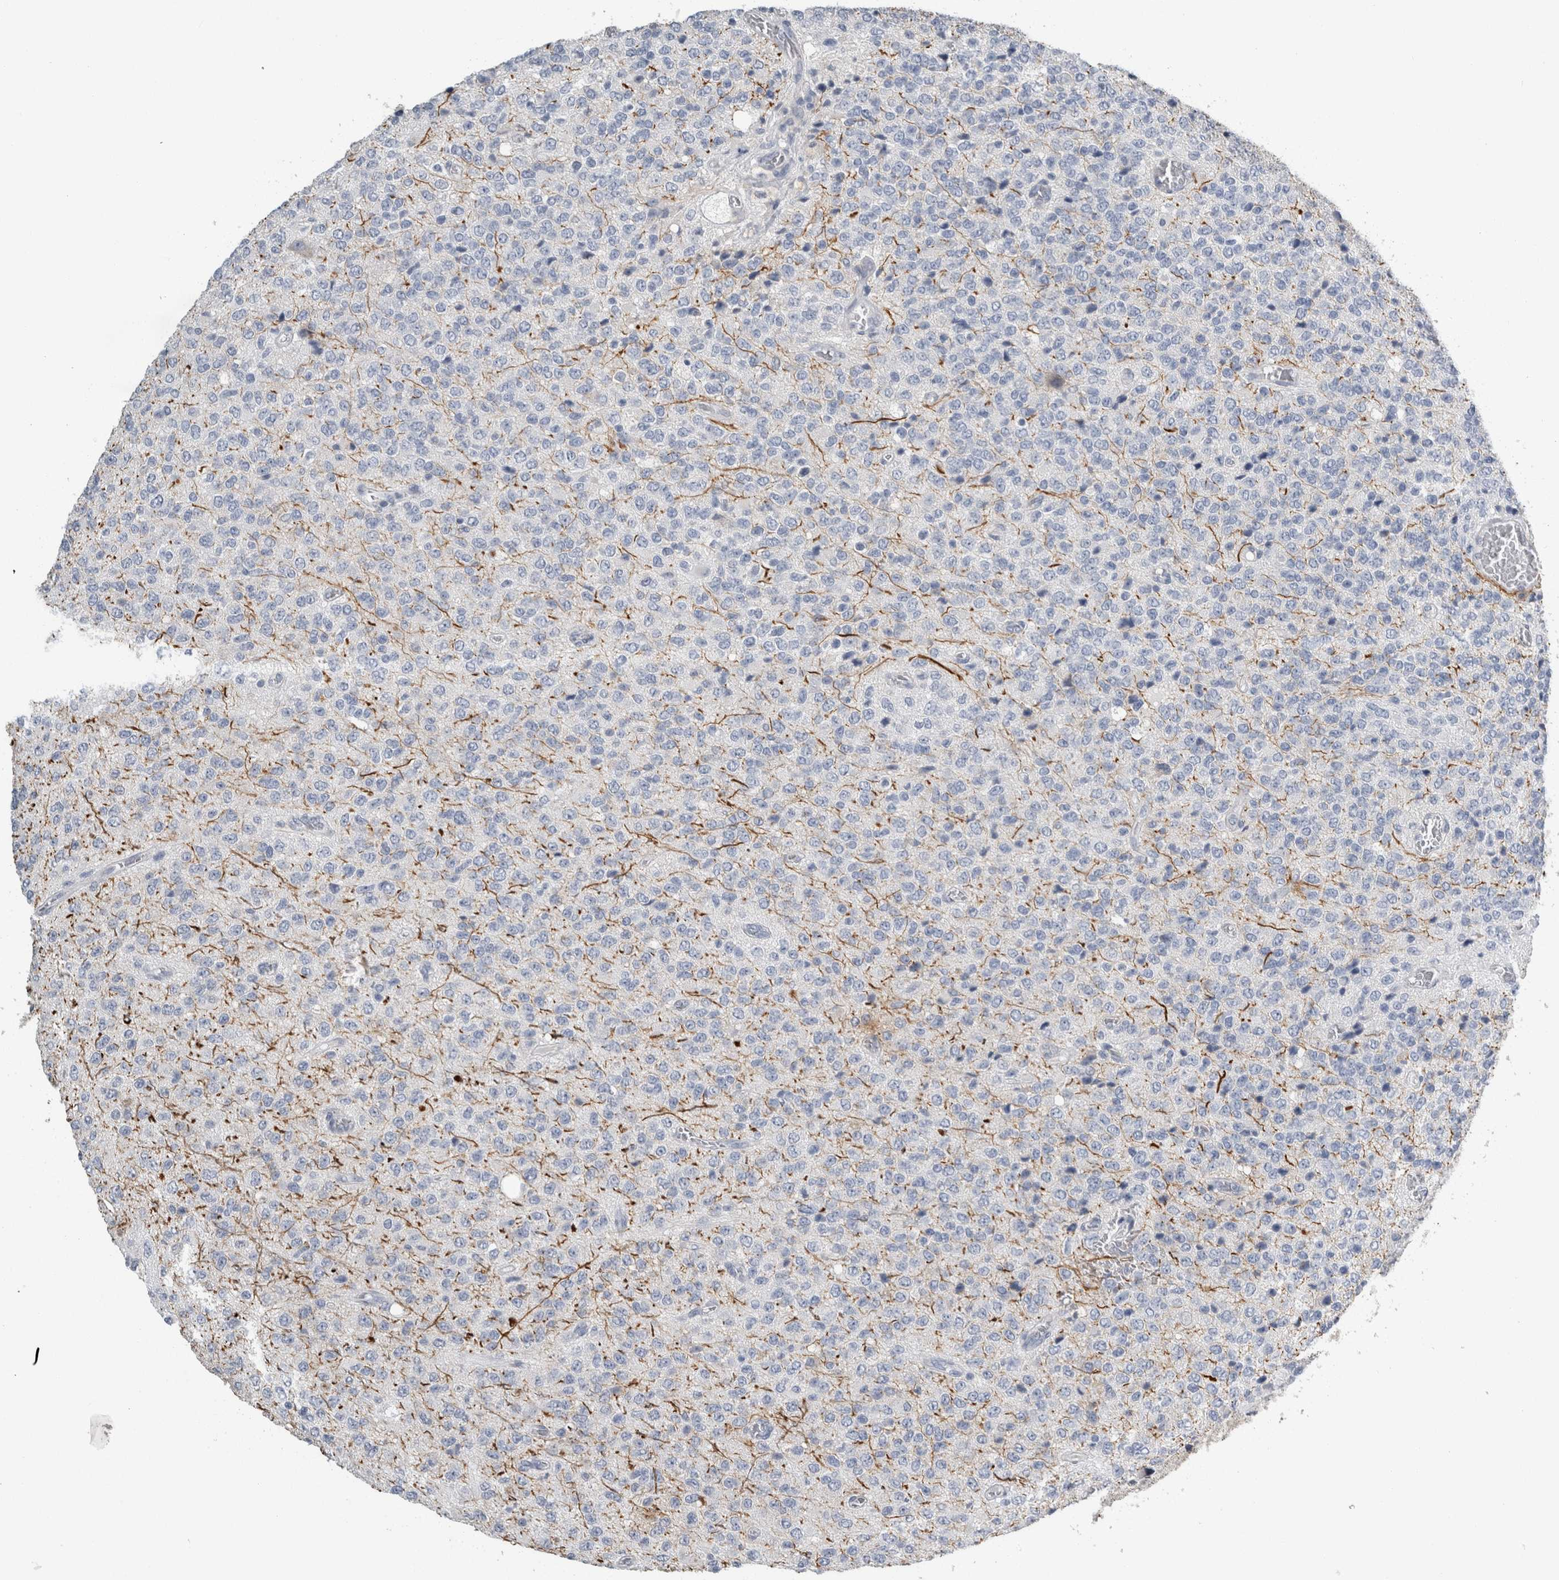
{"staining": {"intensity": "negative", "quantity": "none", "location": "none"}, "tissue": "glioma", "cell_type": "Tumor cells", "image_type": "cancer", "snomed": [{"axis": "morphology", "description": "Glioma, malignant, High grade"}, {"axis": "topography", "description": "pancreas cauda"}], "caption": "High magnification brightfield microscopy of malignant high-grade glioma stained with DAB (3,3'-diaminobenzidine) (brown) and counterstained with hematoxylin (blue): tumor cells show no significant staining. The staining is performed using DAB (3,3'-diaminobenzidine) brown chromogen with nuclei counter-stained in using hematoxylin.", "gene": "NEFM", "patient": {"sex": "male", "age": 60}}